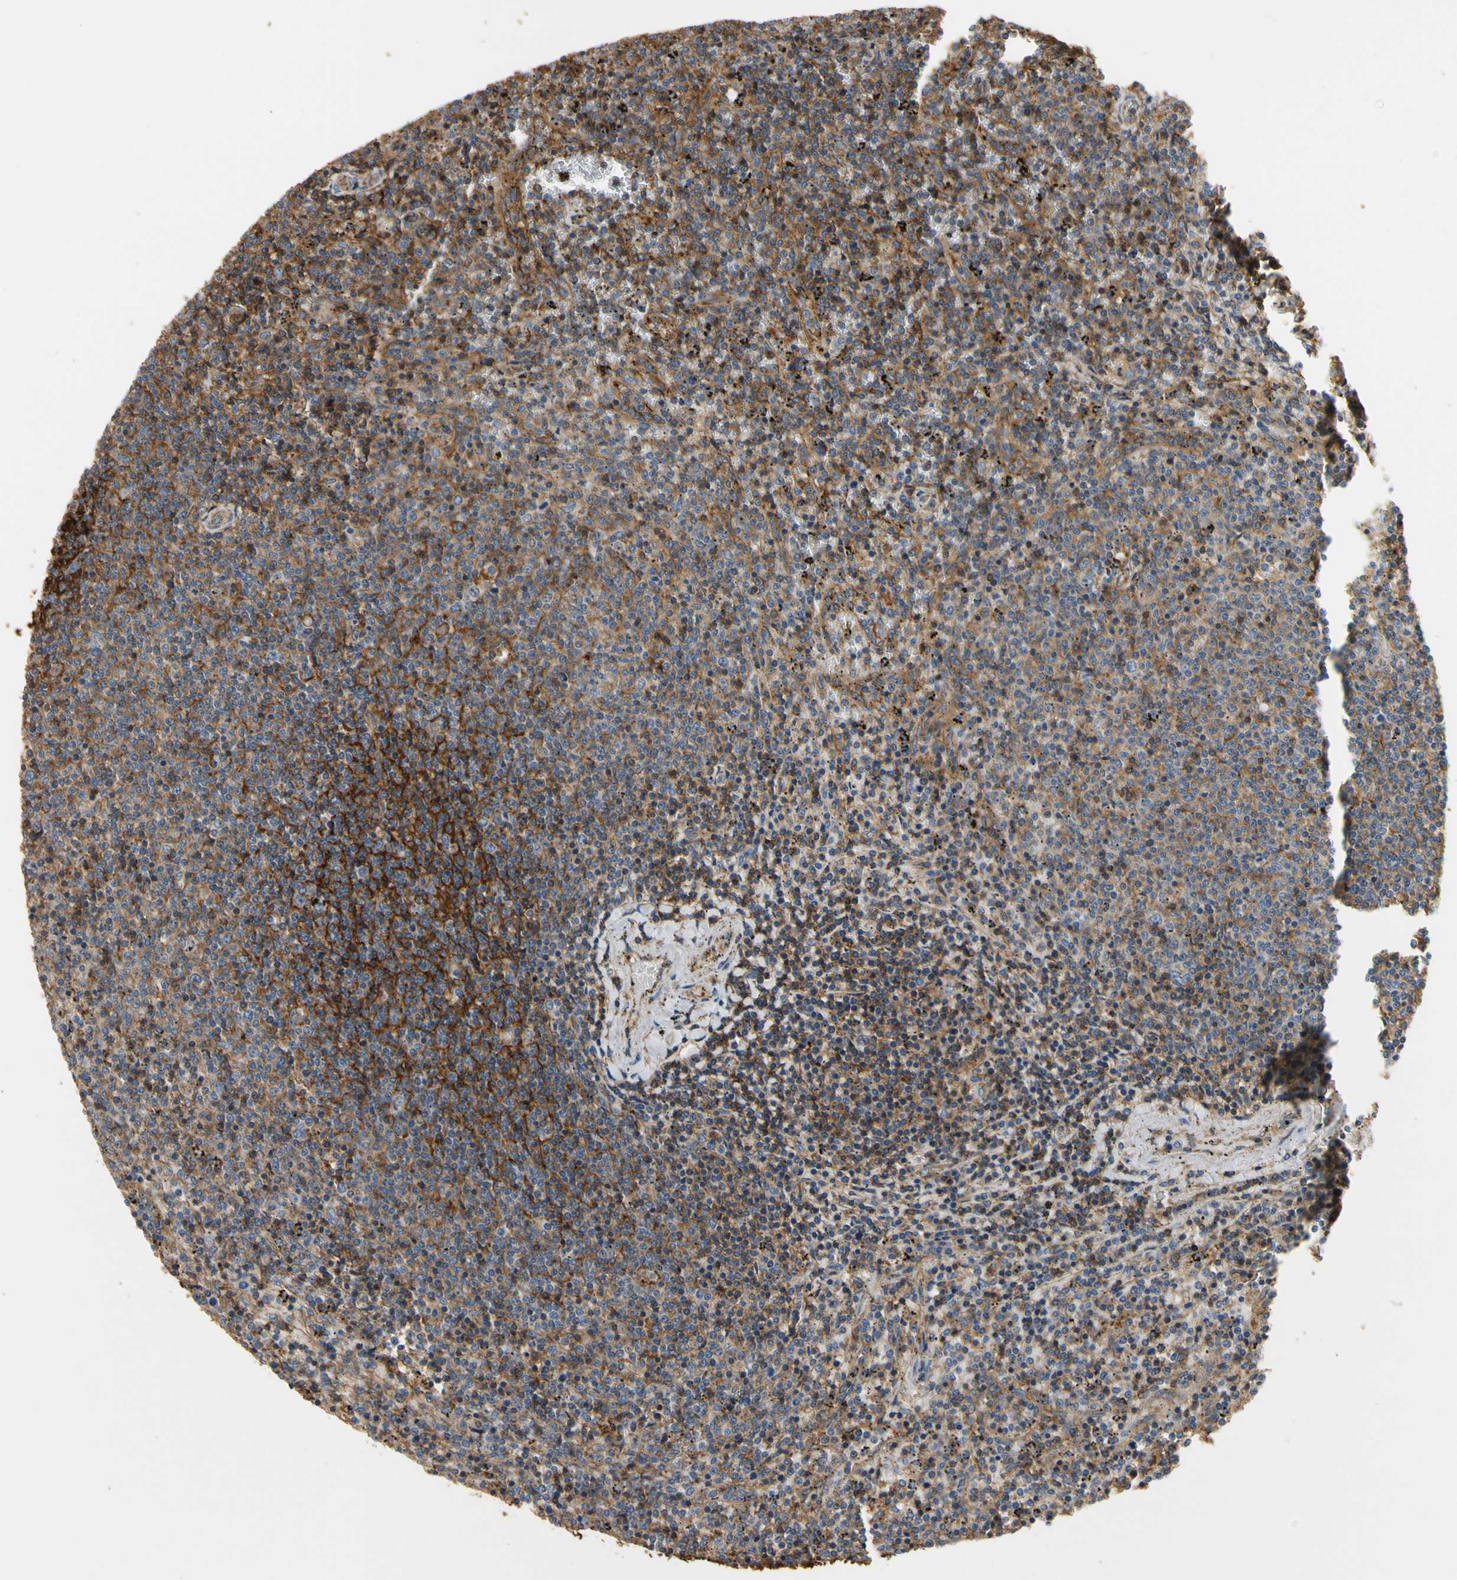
{"staining": {"intensity": "moderate", "quantity": "<25%", "location": "cytoplasmic/membranous"}, "tissue": "lymphoma", "cell_type": "Tumor cells", "image_type": "cancer", "snomed": [{"axis": "morphology", "description": "Malignant lymphoma, non-Hodgkin's type, Low grade"}, {"axis": "topography", "description": "Spleen"}], "caption": "Lymphoma tissue displays moderate cytoplasmic/membranous expression in approximately <25% of tumor cells (DAB (3,3'-diaminobenzidine) IHC, brown staining for protein, blue staining for nuclei).", "gene": "IL1RL1", "patient": {"sex": "female", "age": 50}}